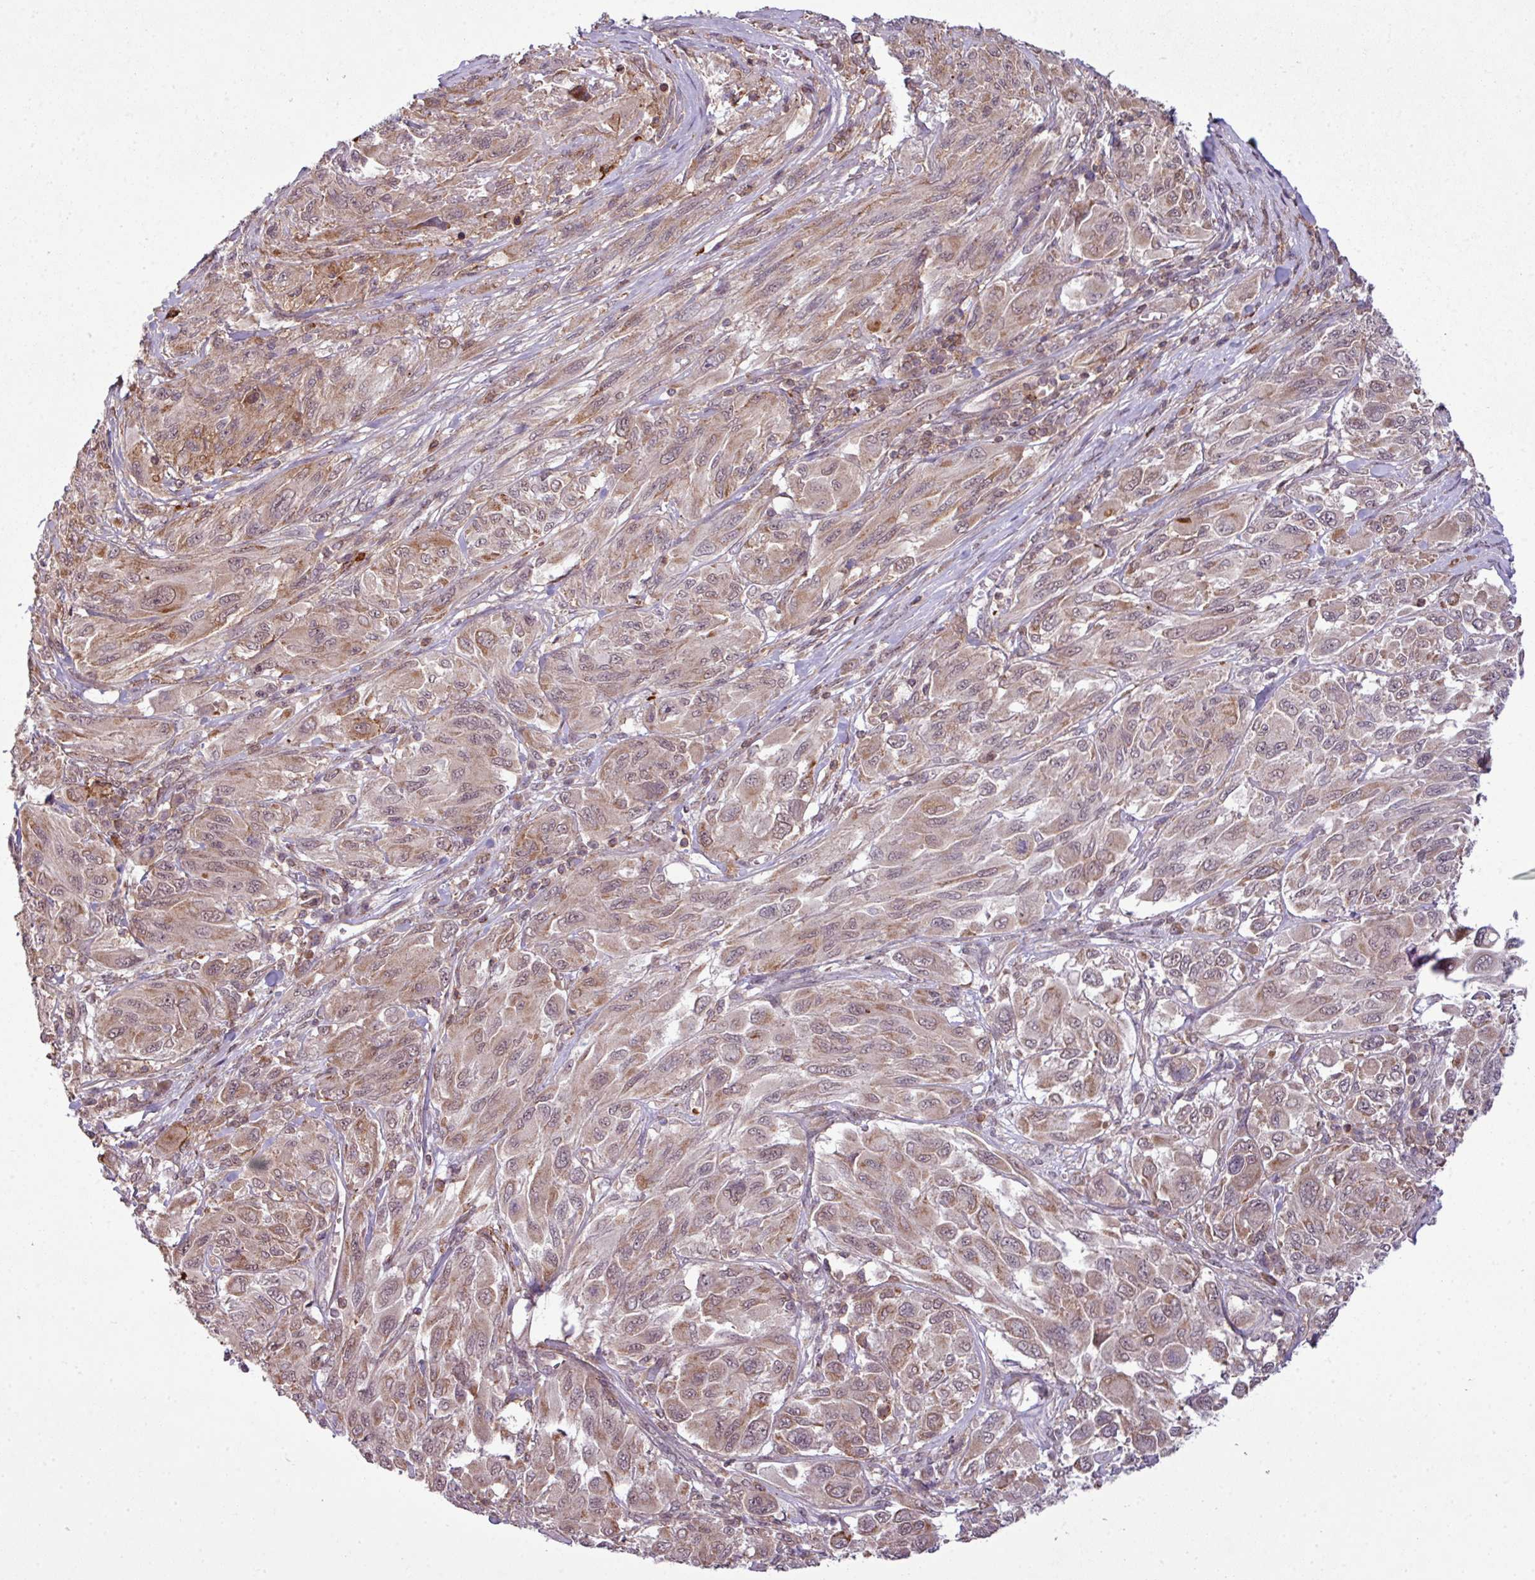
{"staining": {"intensity": "weak", "quantity": ">75%", "location": "cytoplasmic/membranous"}, "tissue": "melanoma", "cell_type": "Tumor cells", "image_type": "cancer", "snomed": [{"axis": "morphology", "description": "Malignant melanoma, NOS"}, {"axis": "topography", "description": "Skin"}], "caption": "Human malignant melanoma stained for a protein (brown) displays weak cytoplasmic/membranous positive positivity in about >75% of tumor cells.", "gene": "ZC2HC1C", "patient": {"sex": "female", "age": 91}}